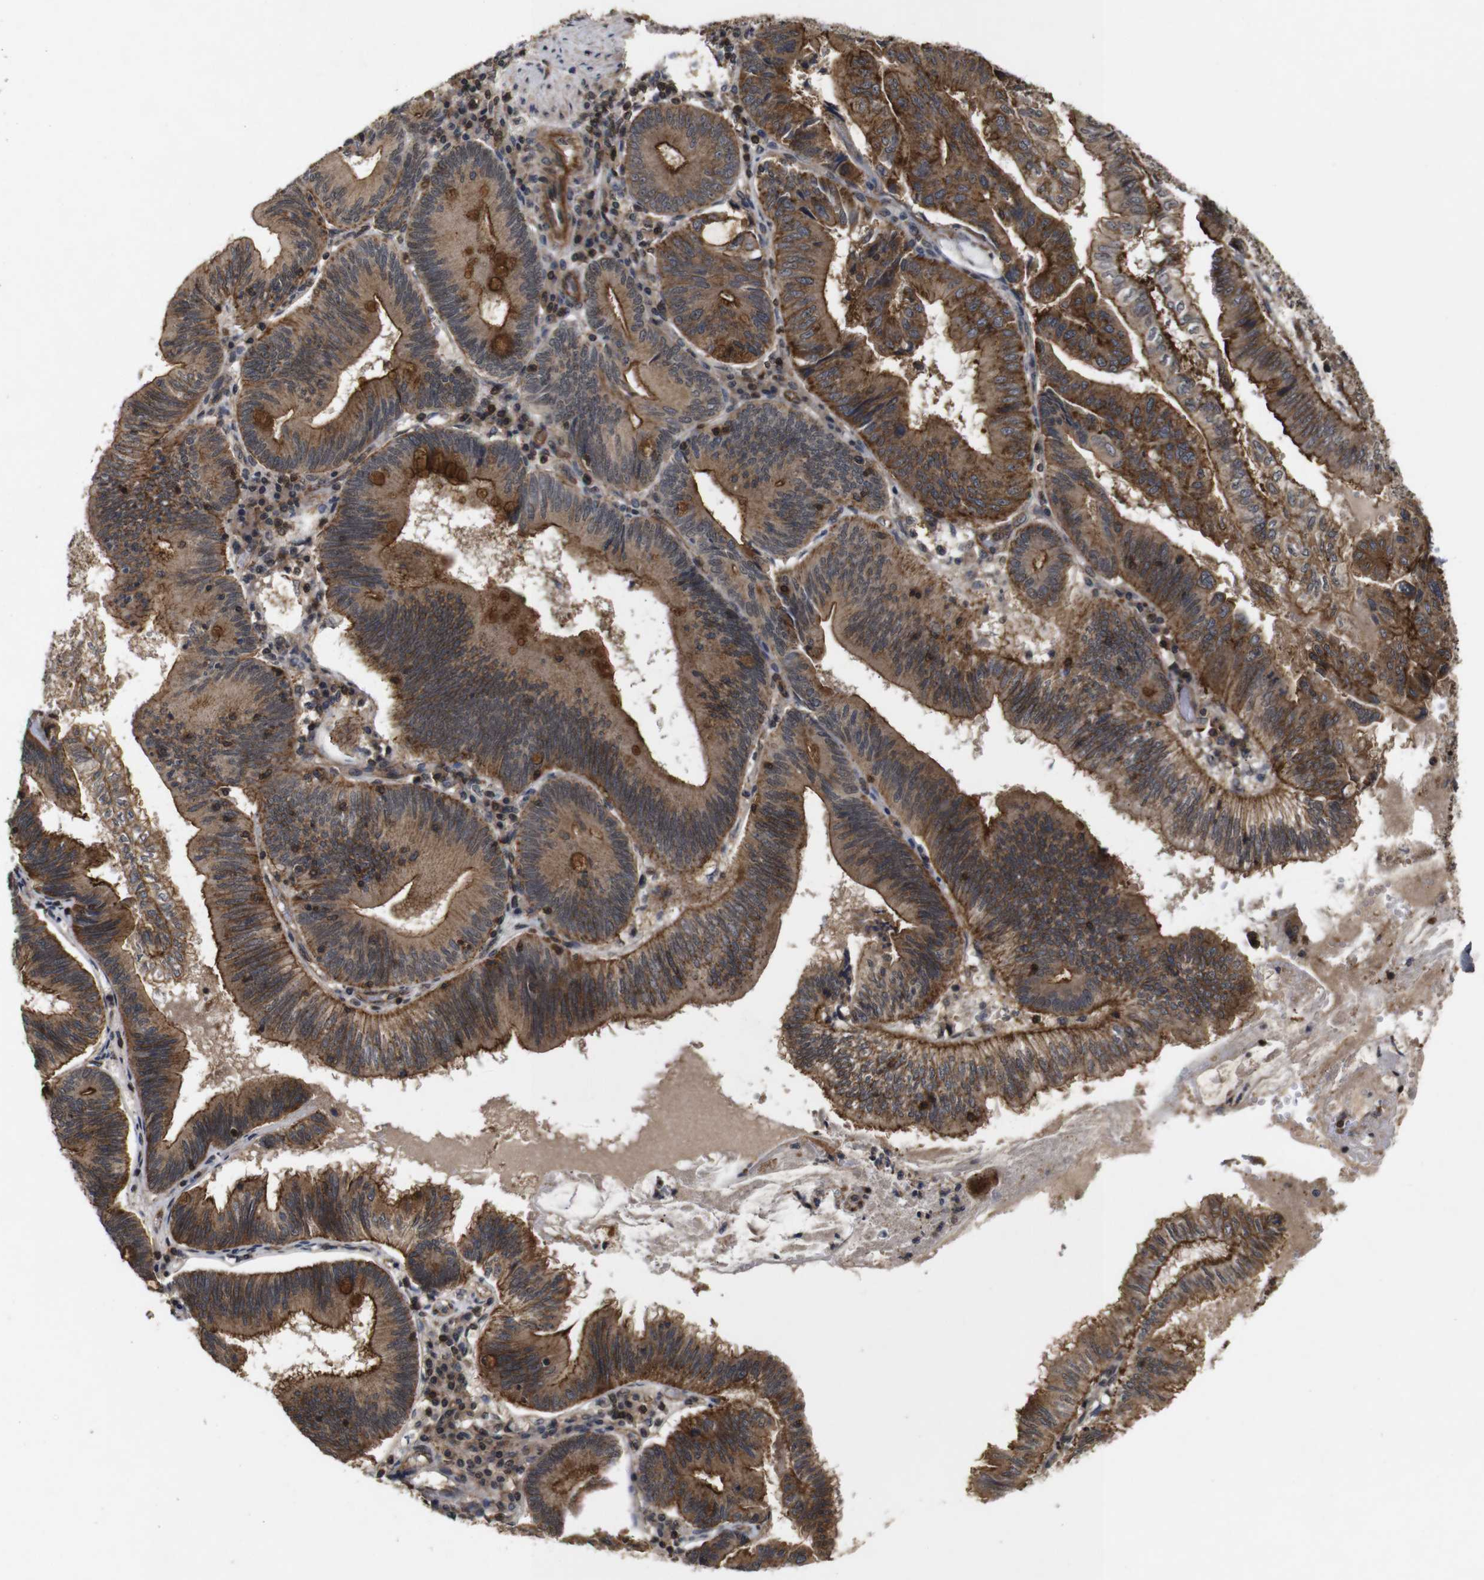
{"staining": {"intensity": "strong", "quantity": ">75%", "location": "cytoplasmic/membranous"}, "tissue": "pancreatic cancer", "cell_type": "Tumor cells", "image_type": "cancer", "snomed": [{"axis": "morphology", "description": "Adenocarcinoma, NOS"}, {"axis": "topography", "description": "Pancreas"}], "caption": "Strong cytoplasmic/membranous staining for a protein is present in approximately >75% of tumor cells of pancreatic cancer using IHC.", "gene": "NANOS1", "patient": {"sex": "male", "age": 82}}